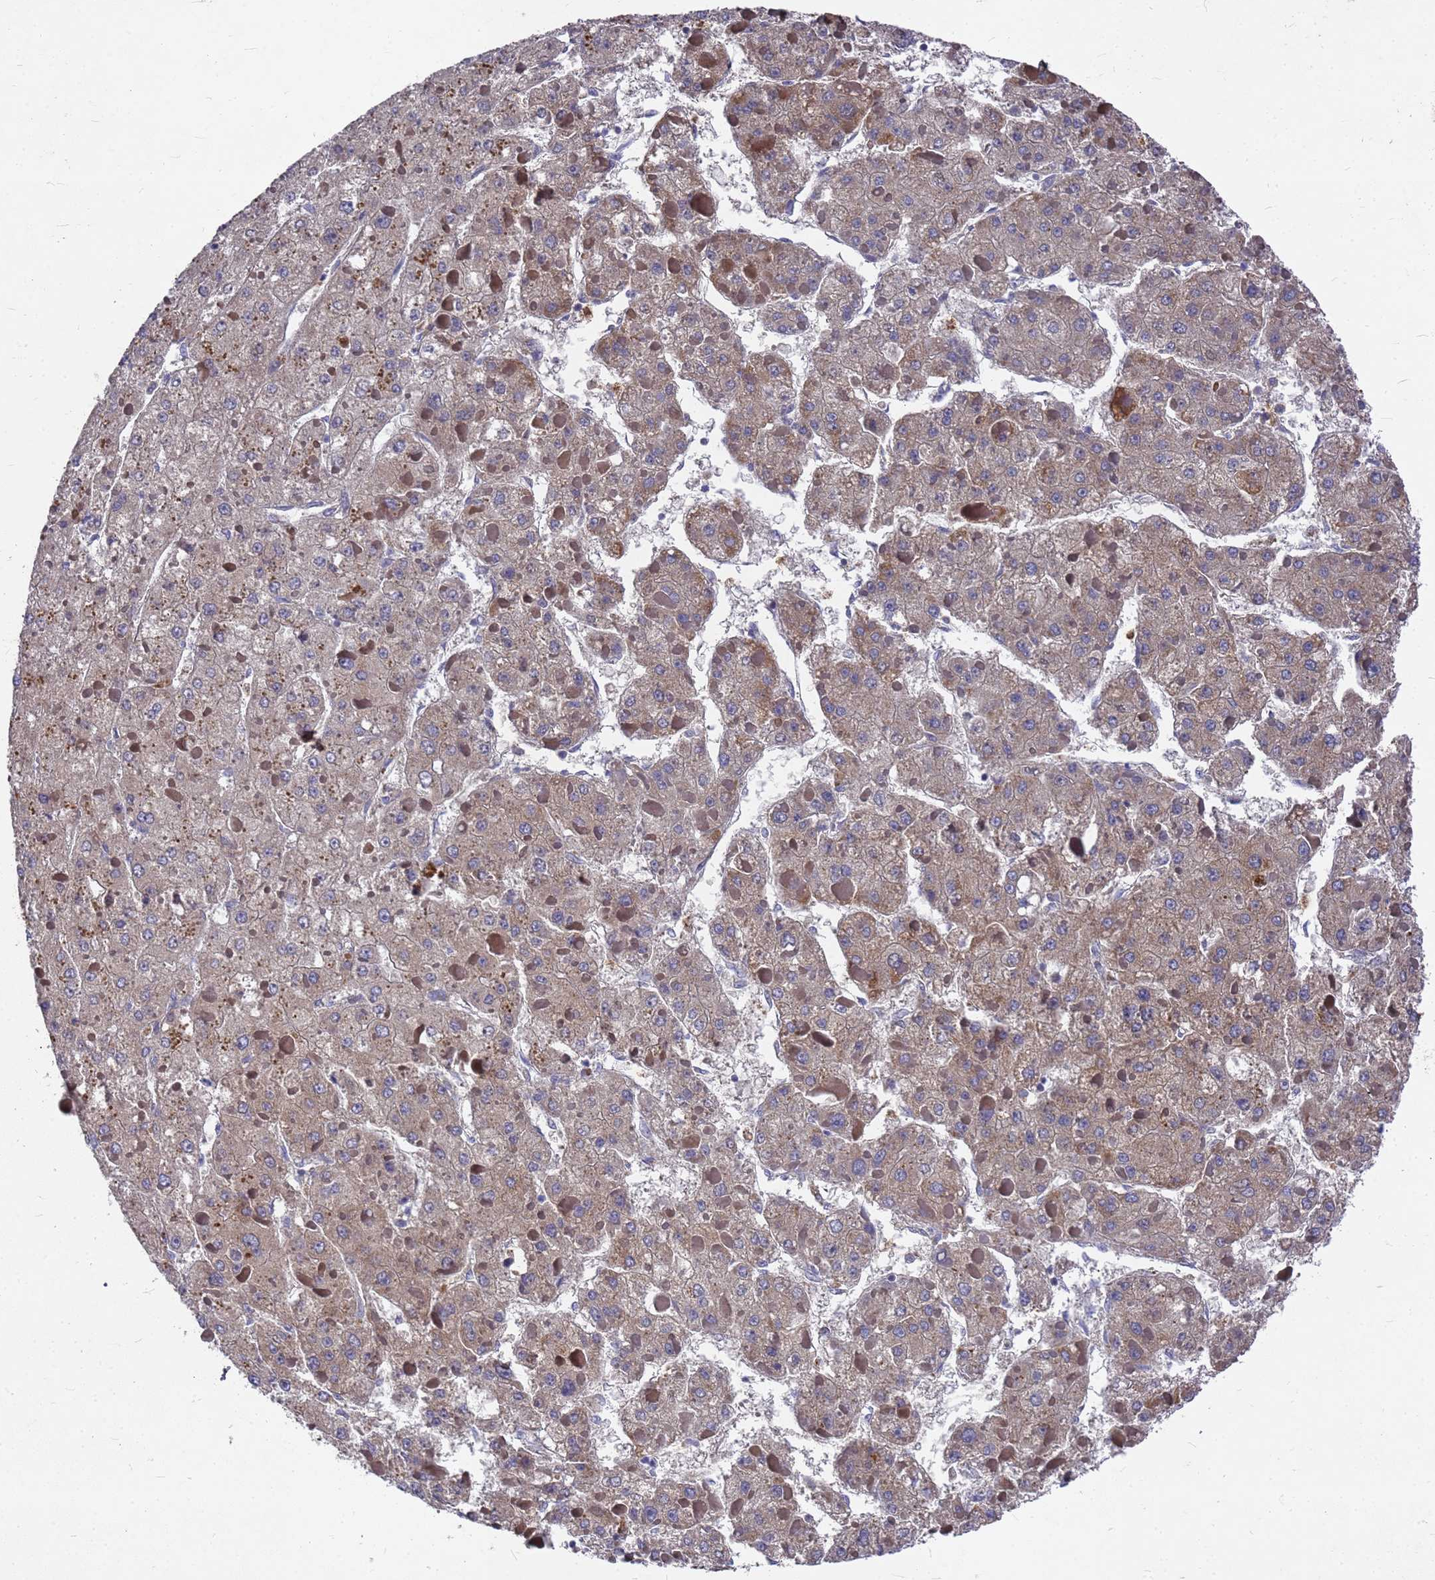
{"staining": {"intensity": "weak", "quantity": ">75%", "location": "cytoplasmic/membranous"}, "tissue": "liver cancer", "cell_type": "Tumor cells", "image_type": "cancer", "snomed": [{"axis": "morphology", "description": "Carcinoma, Hepatocellular, NOS"}, {"axis": "topography", "description": "Liver"}], "caption": "Liver cancer stained for a protein (brown) exhibits weak cytoplasmic/membranous positive positivity in about >75% of tumor cells.", "gene": "ZNF717", "patient": {"sex": "female", "age": 73}}